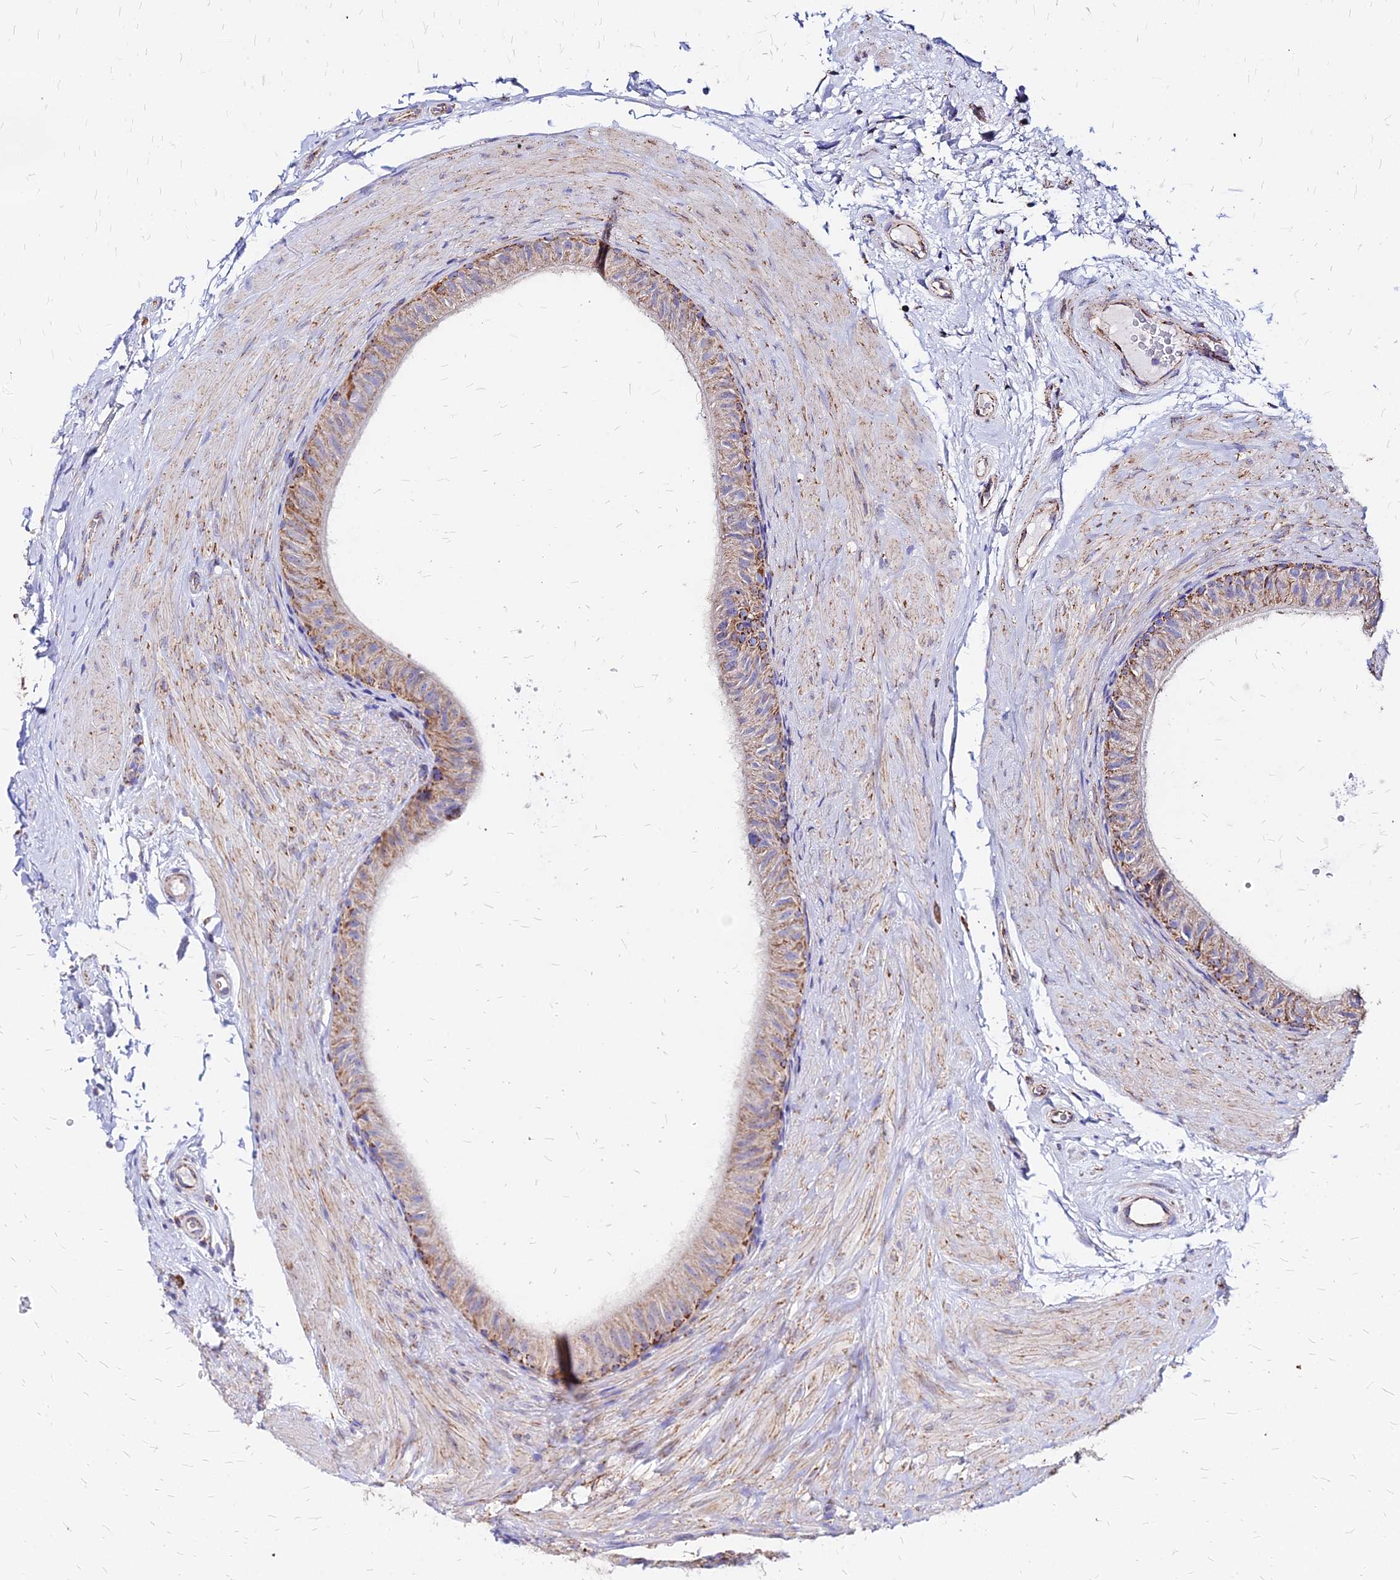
{"staining": {"intensity": "moderate", "quantity": ">75%", "location": "cytoplasmic/membranous"}, "tissue": "epididymis", "cell_type": "Glandular cells", "image_type": "normal", "snomed": [{"axis": "morphology", "description": "Normal tissue, NOS"}, {"axis": "topography", "description": "Epididymis"}], "caption": "Immunohistochemical staining of unremarkable human epididymis exhibits >75% levels of moderate cytoplasmic/membranous protein expression in about >75% of glandular cells.", "gene": "DLD", "patient": {"sex": "male", "age": 49}}